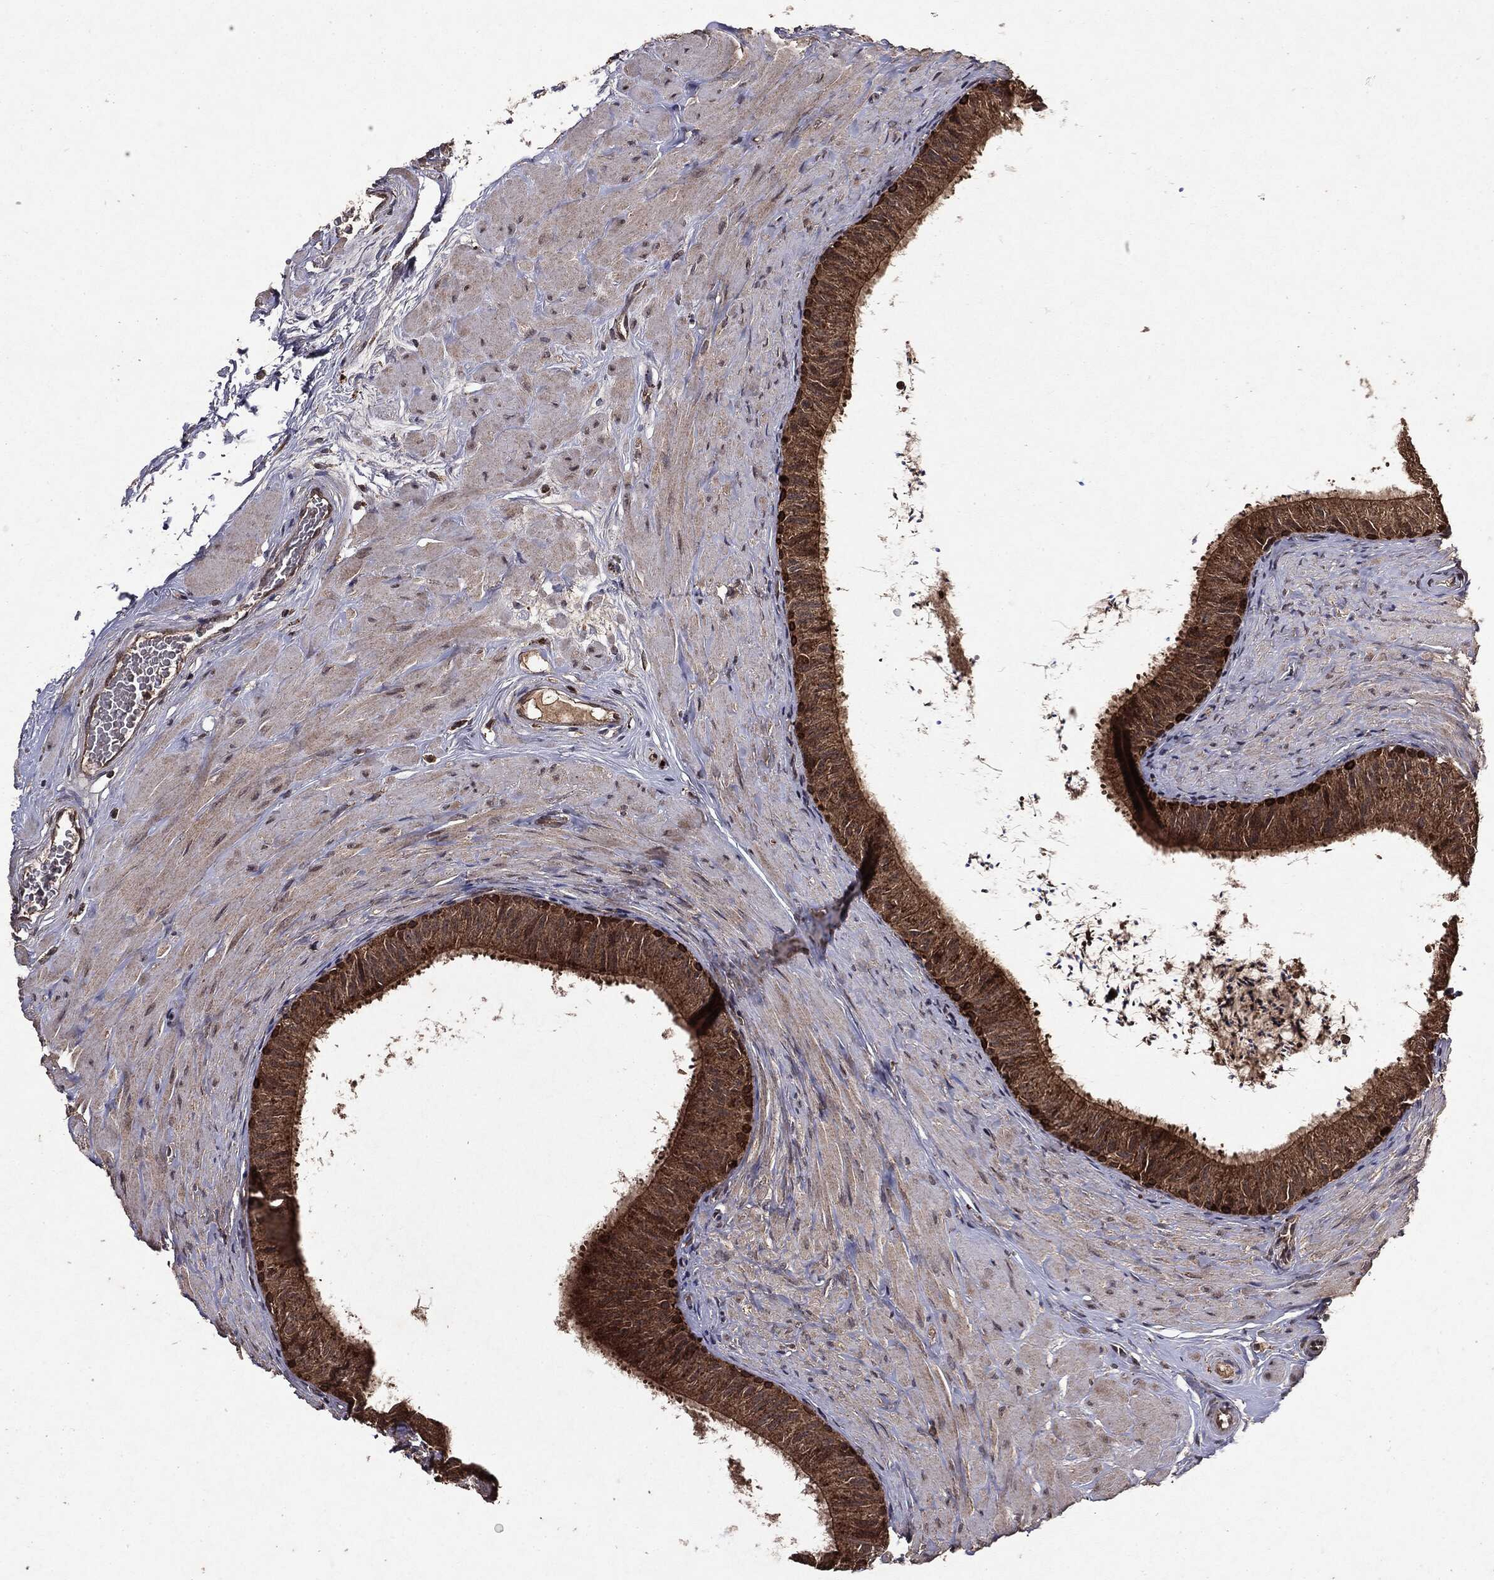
{"staining": {"intensity": "moderate", "quantity": ">75%", "location": "cytoplasmic/membranous,nuclear"}, "tissue": "epididymis", "cell_type": "Glandular cells", "image_type": "normal", "snomed": [{"axis": "morphology", "description": "Normal tissue, NOS"}, {"axis": "topography", "description": "Epididymis"}], "caption": "This image displays IHC staining of benign human epididymis, with medium moderate cytoplasmic/membranous,nuclear staining in about >75% of glandular cells.", "gene": "MTOR", "patient": {"sex": "male", "age": 34}}